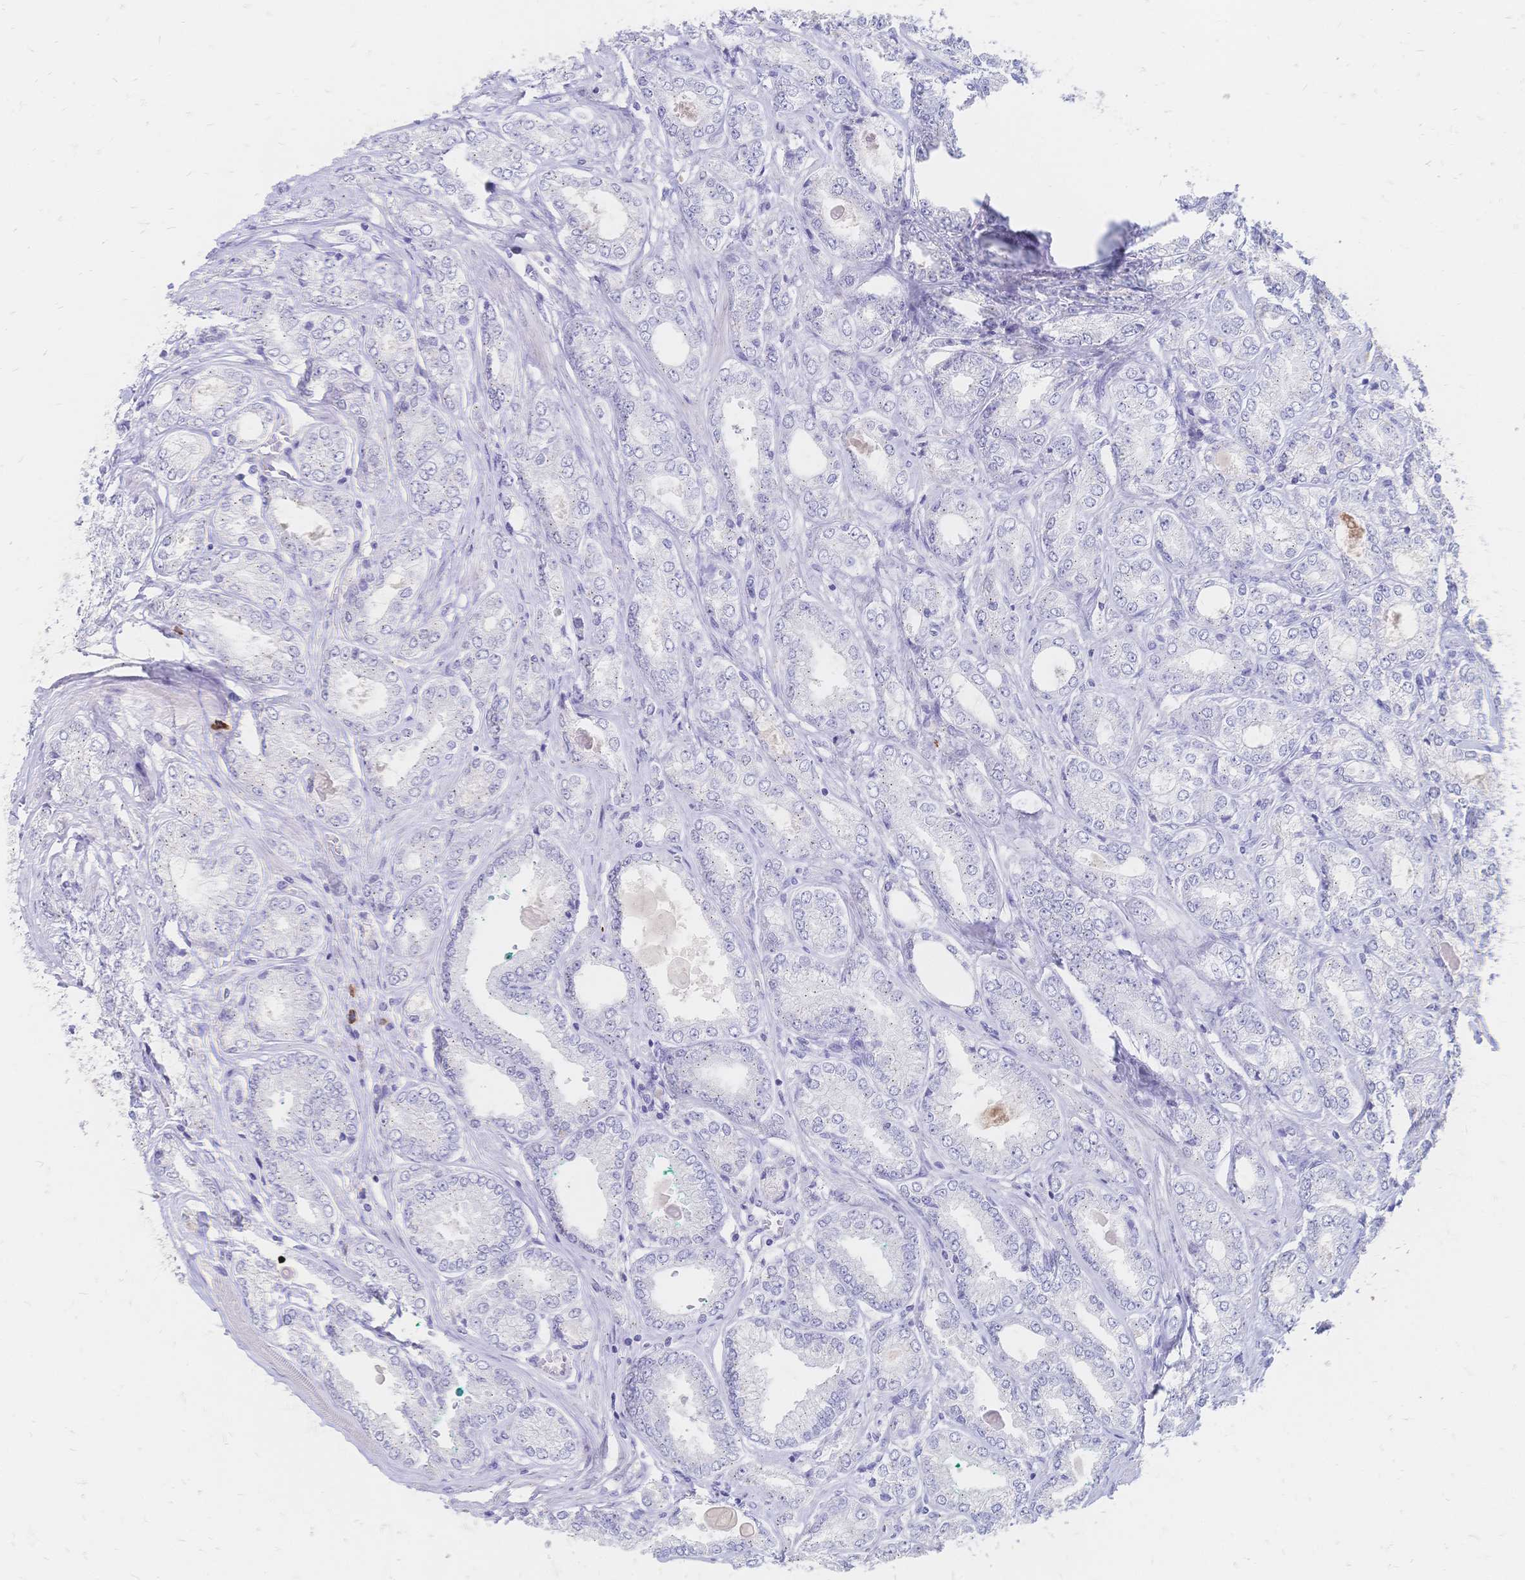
{"staining": {"intensity": "negative", "quantity": "none", "location": "none"}, "tissue": "prostate cancer", "cell_type": "Tumor cells", "image_type": "cancer", "snomed": [{"axis": "morphology", "description": "Adenocarcinoma, High grade"}, {"axis": "topography", "description": "Prostate"}], "caption": "Tumor cells show no significant protein positivity in prostate cancer (high-grade adenocarcinoma).", "gene": "PSORS1C2", "patient": {"sex": "male", "age": 68}}